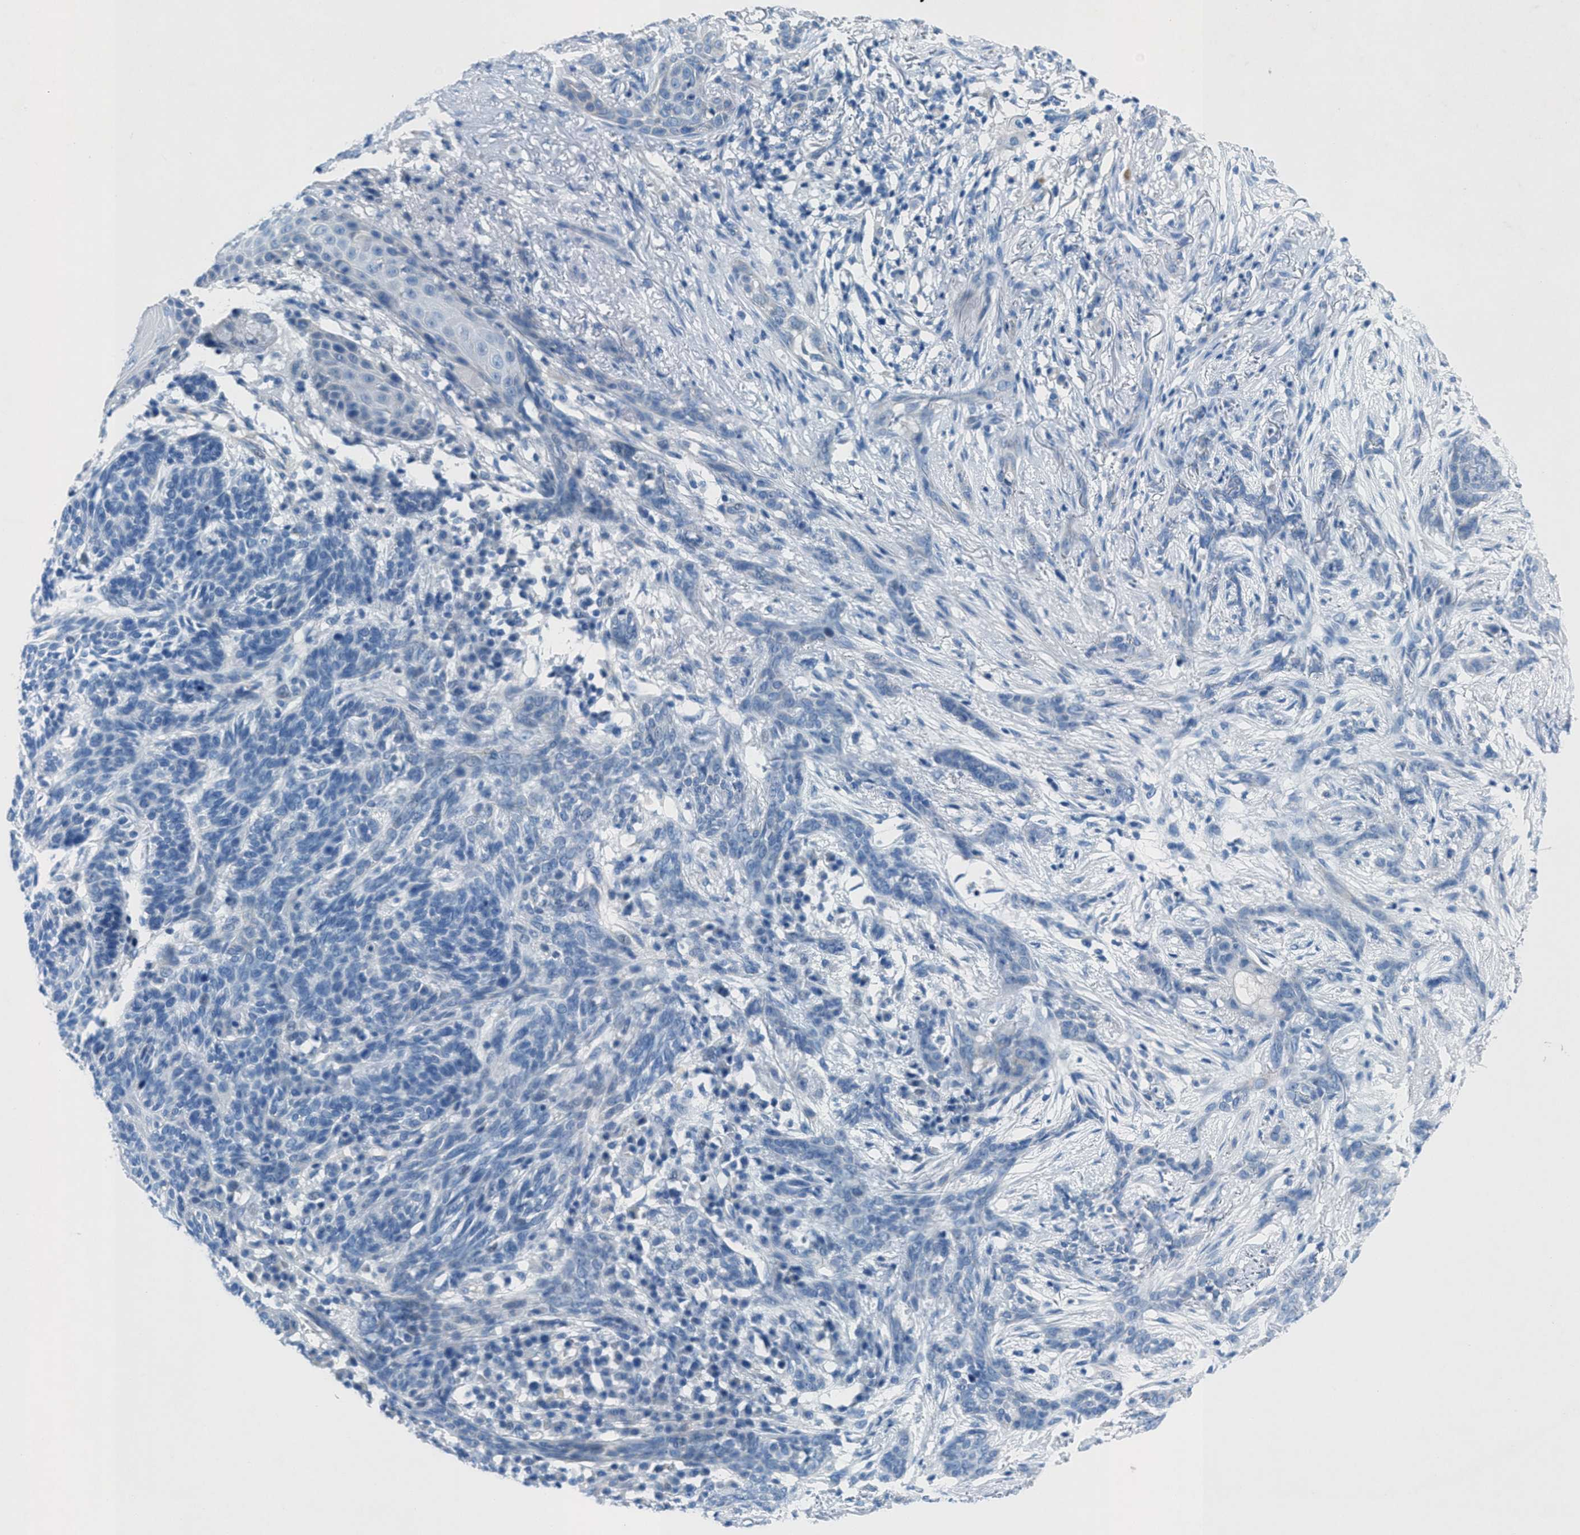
{"staining": {"intensity": "negative", "quantity": "none", "location": "none"}, "tissue": "skin cancer", "cell_type": "Tumor cells", "image_type": "cancer", "snomed": [{"axis": "morphology", "description": "Basal cell carcinoma"}, {"axis": "morphology", "description": "Adnexal tumor, benign"}, {"axis": "topography", "description": "Skin"}], "caption": "Immunohistochemistry (IHC) of benign adnexal tumor (skin) exhibits no expression in tumor cells.", "gene": "GALNT17", "patient": {"sex": "female", "age": 42}}